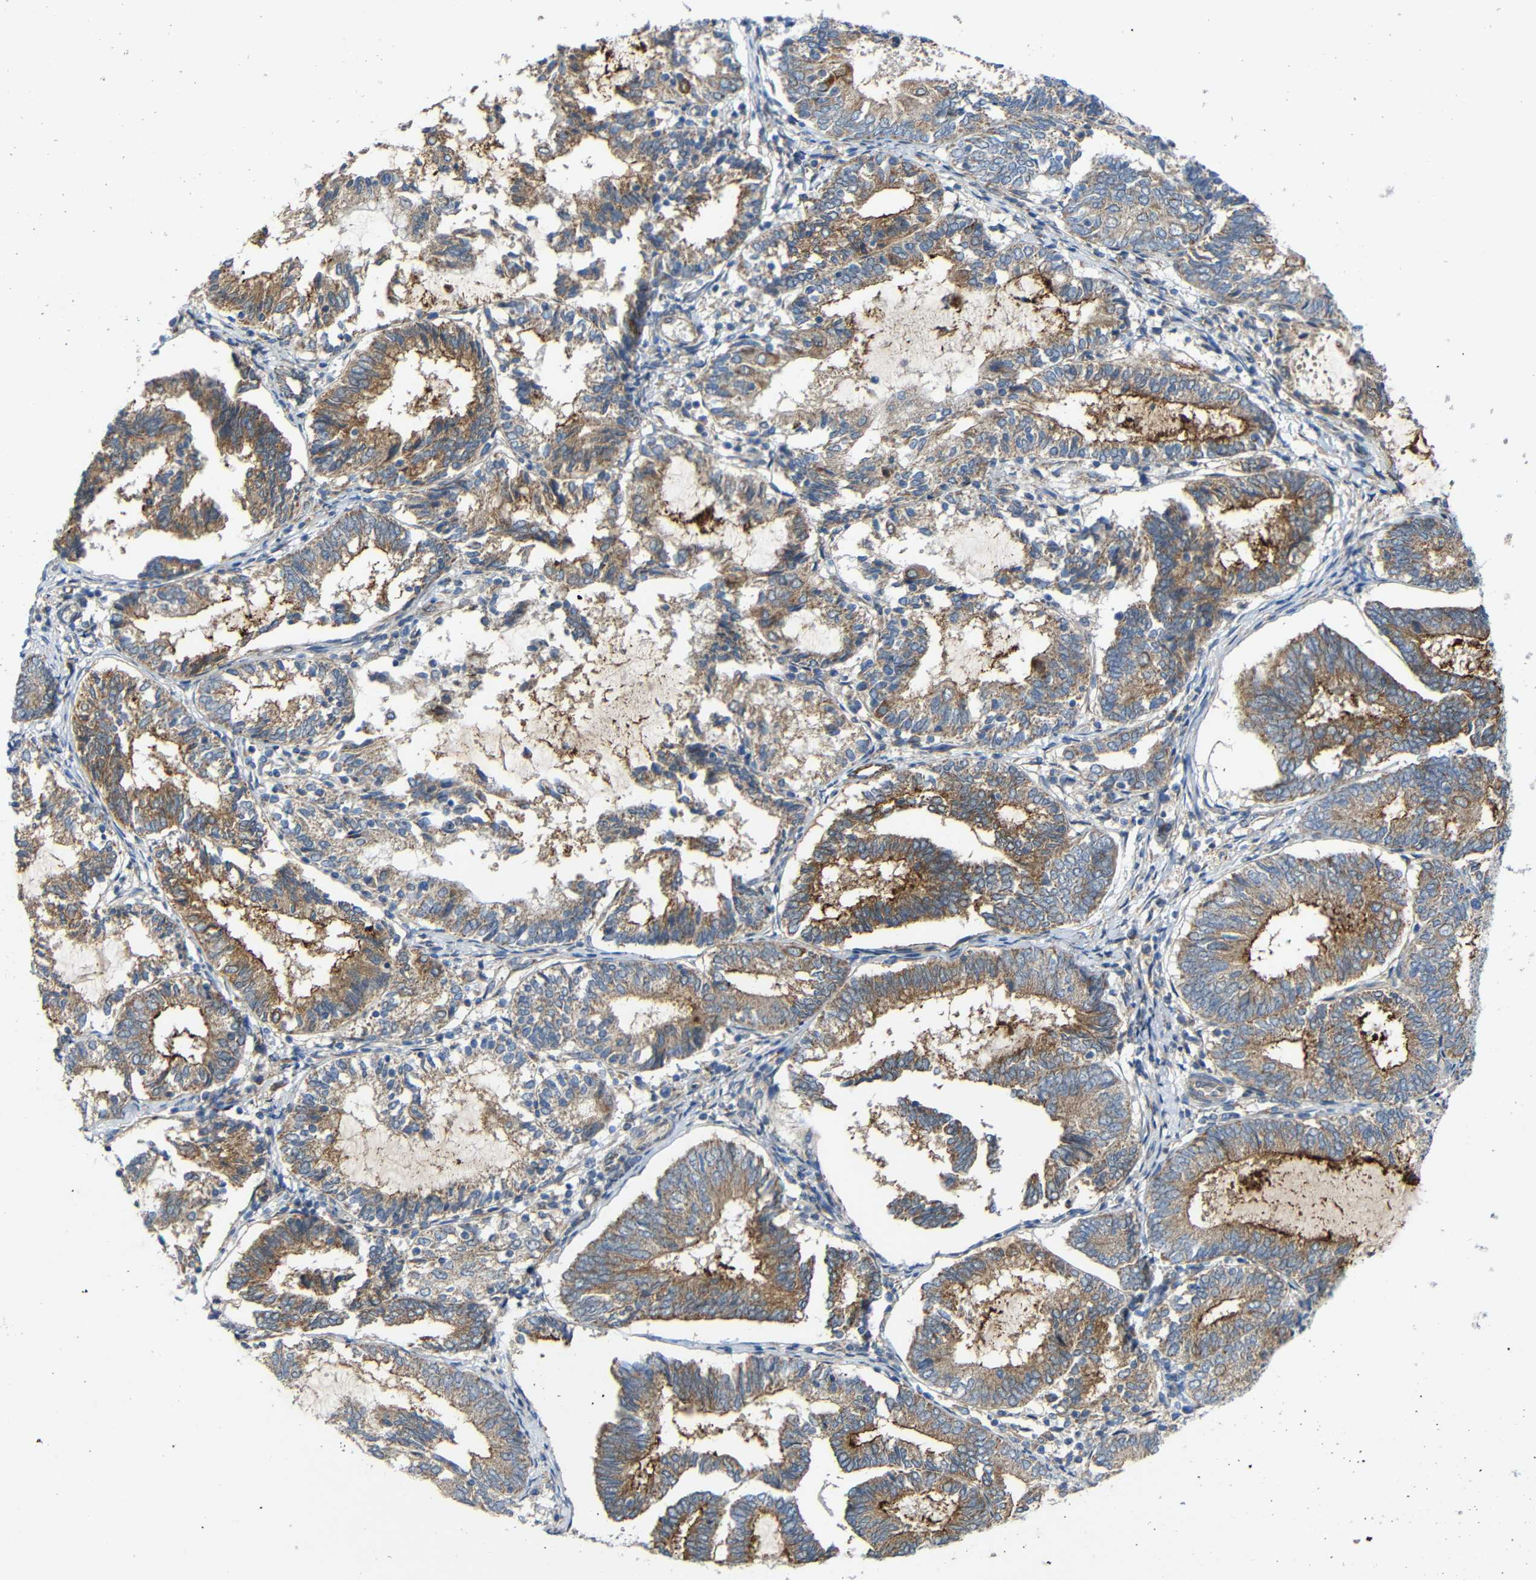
{"staining": {"intensity": "weak", "quantity": "25%-75%", "location": "cytoplasmic/membranous"}, "tissue": "endometrial cancer", "cell_type": "Tumor cells", "image_type": "cancer", "snomed": [{"axis": "morphology", "description": "Adenocarcinoma, NOS"}, {"axis": "topography", "description": "Endometrium"}], "caption": "Adenocarcinoma (endometrial) stained with a brown dye shows weak cytoplasmic/membranous positive staining in approximately 25%-75% of tumor cells.", "gene": "TMEM25", "patient": {"sex": "female", "age": 81}}